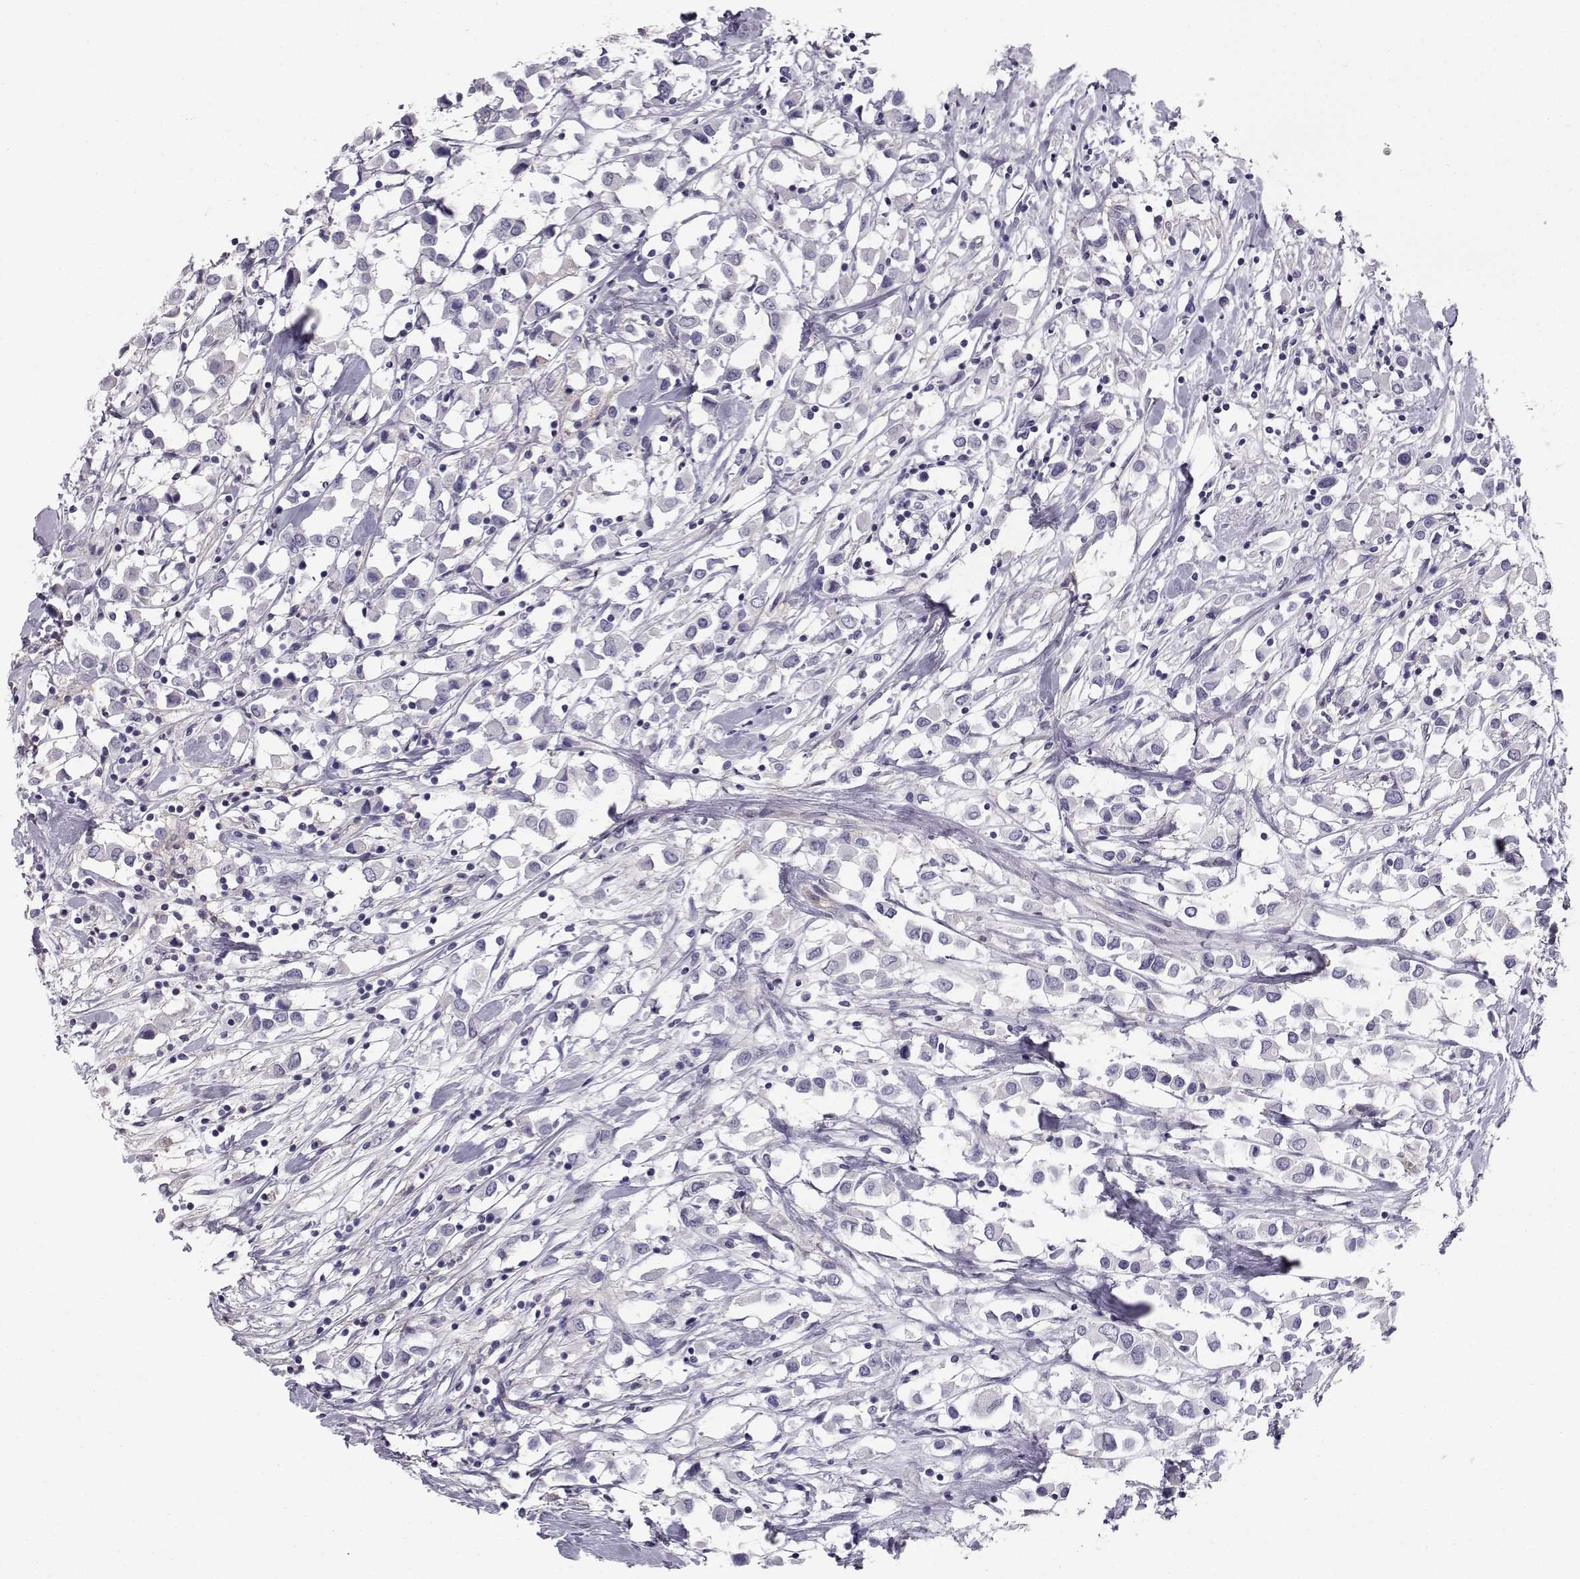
{"staining": {"intensity": "negative", "quantity": "none", "location": "none"}, "tissue": "breast cancer", "cell_type": "Tumor cells", "image_type": "cancer", "snomed": [{"axis": "morphology", "description": "Duct carcinoma"}, {"axis": "topography", "description": "Breast"}], "caption": "DAB immunohistochemical staining of breast infiltrating ductal carcinoma demonstrates no significant positivity in tumor cells.", "gene": "SPDYE4", "patient": {"sex": "female", "age": 61}}